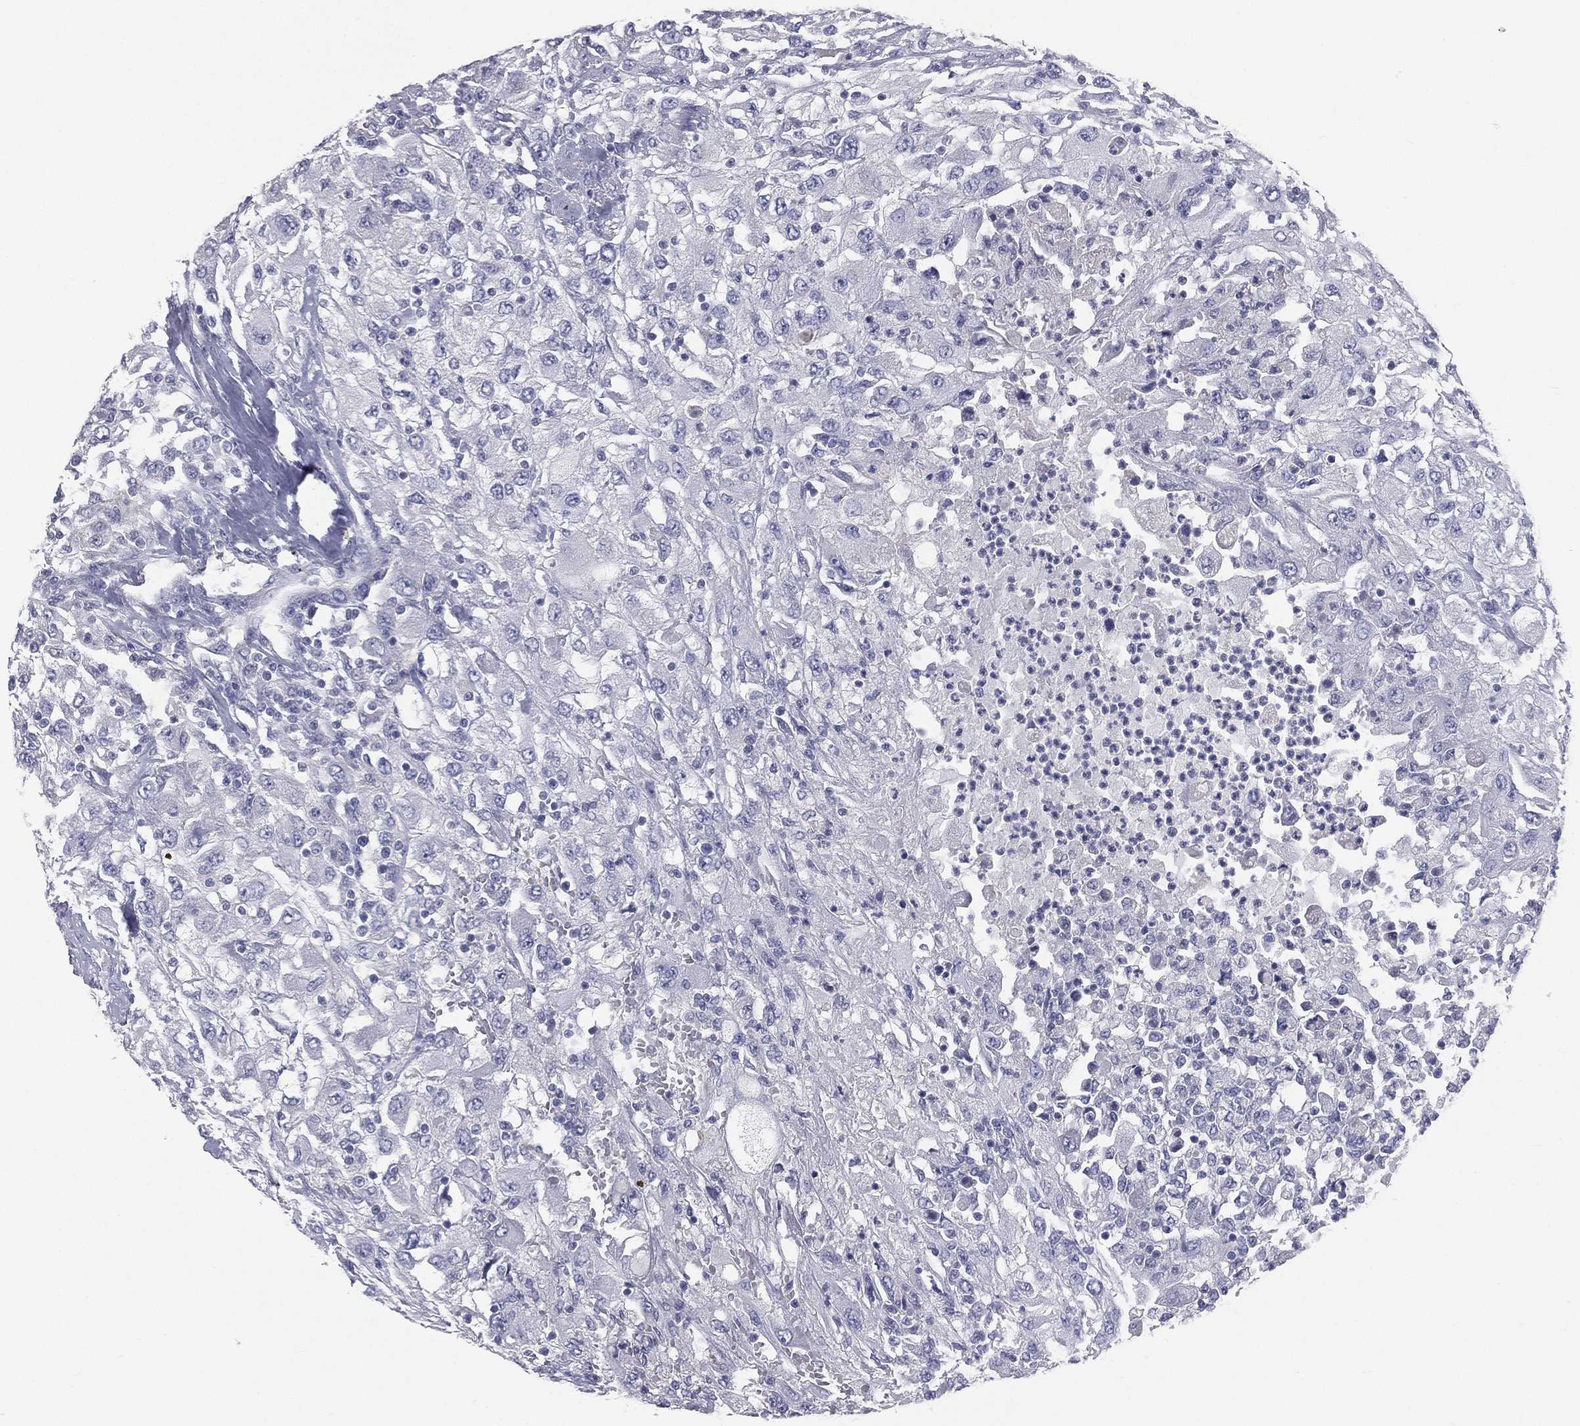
{"staining": {"intensity": "negative", "quantity": "none", "location": "none"}, "tissue": "renal cancer", "cell_type": "Tumor cells", "image_type": "cancer", "snomed": [{"axis": "morphology", "description": "Adenocarcinoma, NOS"}, {"axis": "topography", "description": "Kidney"}], "caption": "Image shows no protein positivity in tumor cells of adenocarcinoma (renal) tissue.", "gene": "STK31", "patient": {"sex": "female", "age": 67}}